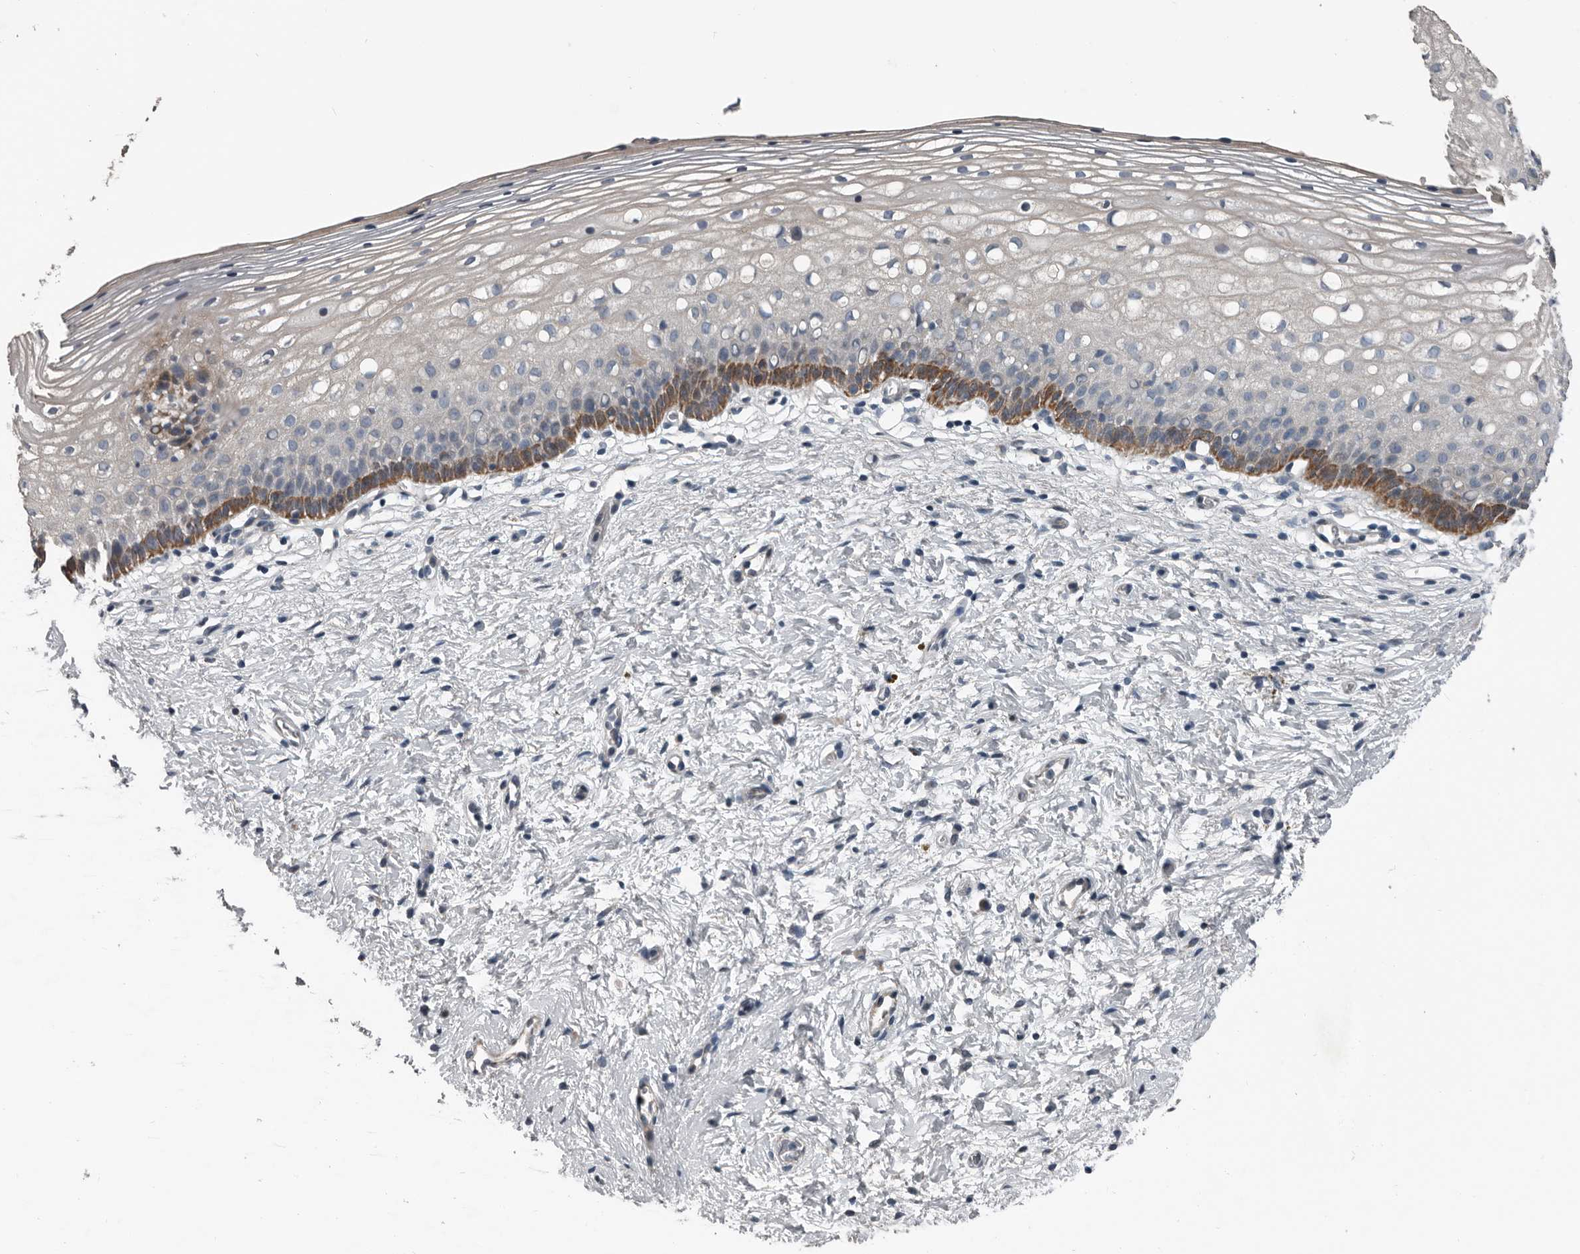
{"staining": {"intensity": "moderate", "quantity": "<25%", "location": "cytoplasmic/membranous"}, "tissue": "cervix", "cell_type": "Squamous epithelial cells", "image_type": "normal", "snomed": [{"axis": "morphology", "description": "Normal tissue, NOS"}, {"axis": "topography", "description": "Cervix"}], "caption": "Cervix stained with DAB IHC exhibits low levels of moderate cytoplasmic/membranous expression in about <25% of squamous epithelial cells.", "gene": "DPY19L4", "patient": {"sex": "female", "age": 72}}